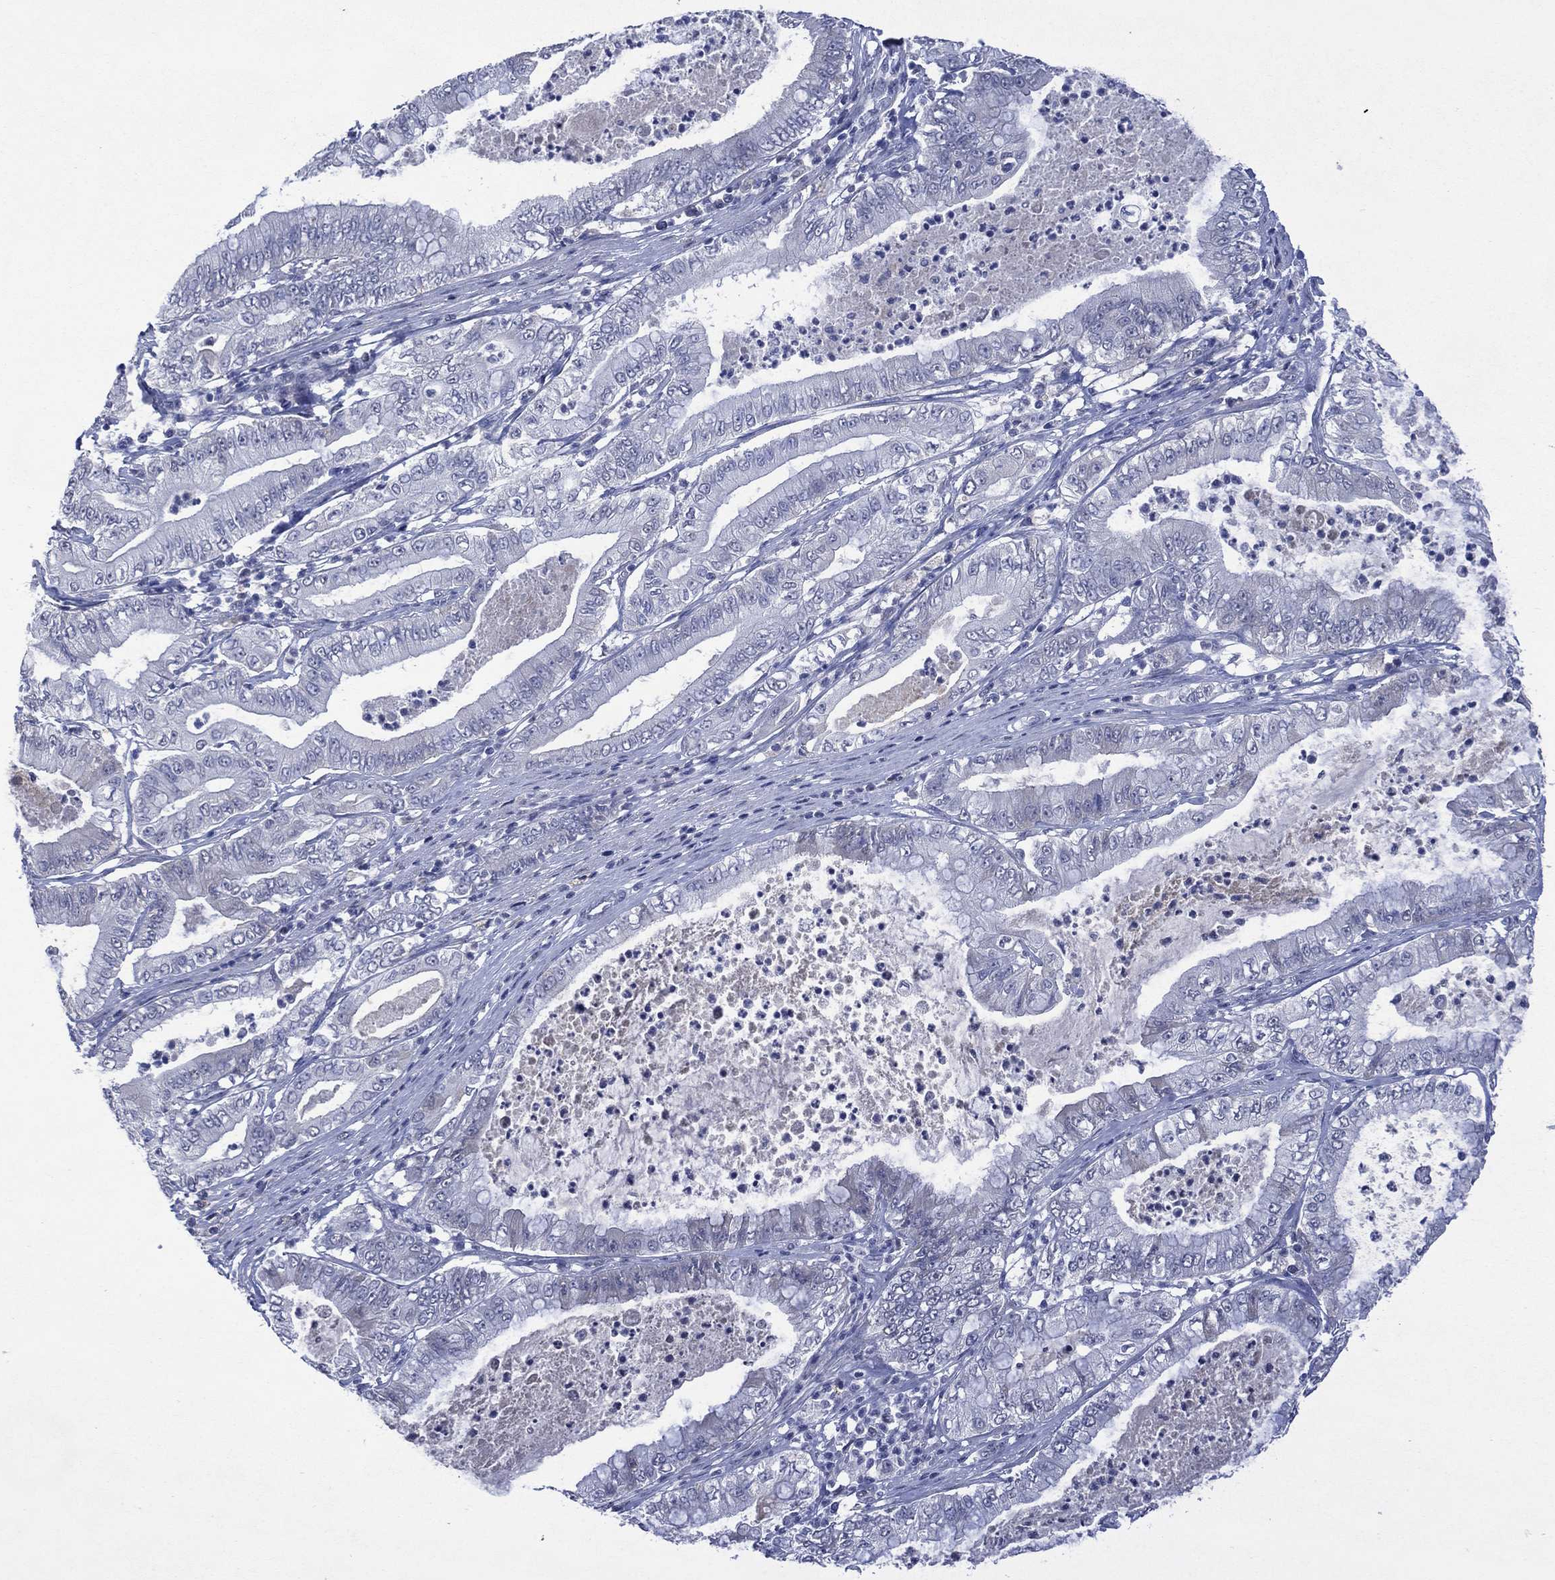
{"staining": {"intensity": "negative", "quantity": "none", "location": "none"}, "tissue": "pancreatic cancer", "cell_type": "Tumor cells", "image_type": "cancer", "snomed": [{"axis": "morphology", "description": "Adenocarcinoma, NOS"}, {"axis": "topography", "description": "Pancreas"}], "caption": "The photomicrograph reveals no significant expression in tumor cells of pancreatic adenocarcinoma.", "gene": "ASB10", "patient": {"sex": "male", "age": 71}}